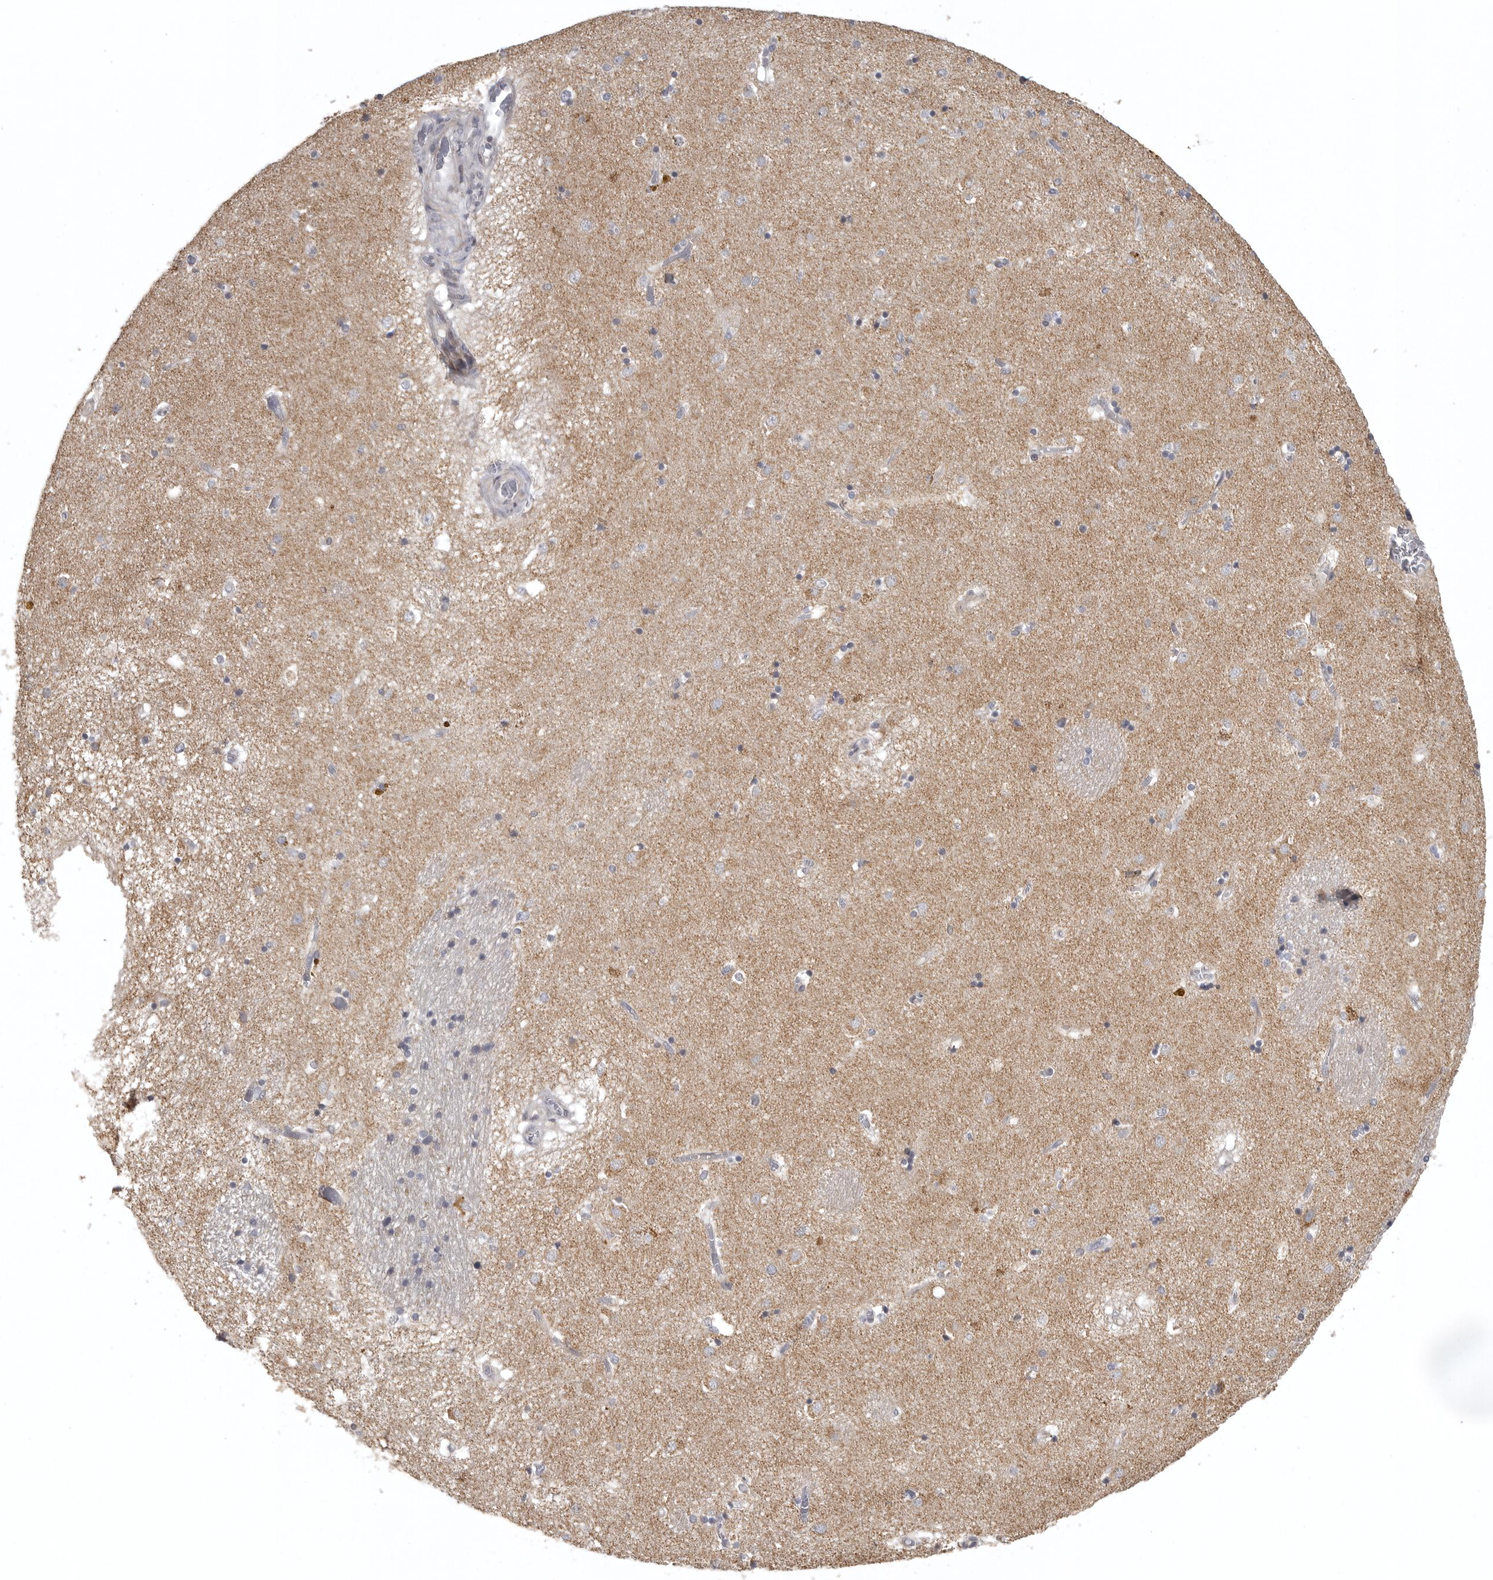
{"staining": {"intensity": "negative", "quantity": "none", "location": "none"}, "tissue": "caudate", "cell_type": "Glial cells", "image_type": "normal", "snomed": [{"axis": "morphology", "description": "Normal tissue, NOS"}, {"axis": "topography", "description": "Lateral ventricle wall"}], "caption": "Immunohistochemistry histopathology image of normal human caudate stained for a protein (brown), which reveals no positivity in glial cells.", "gene": "POLE2", "patient": {"sex": "male", "age": 70}}